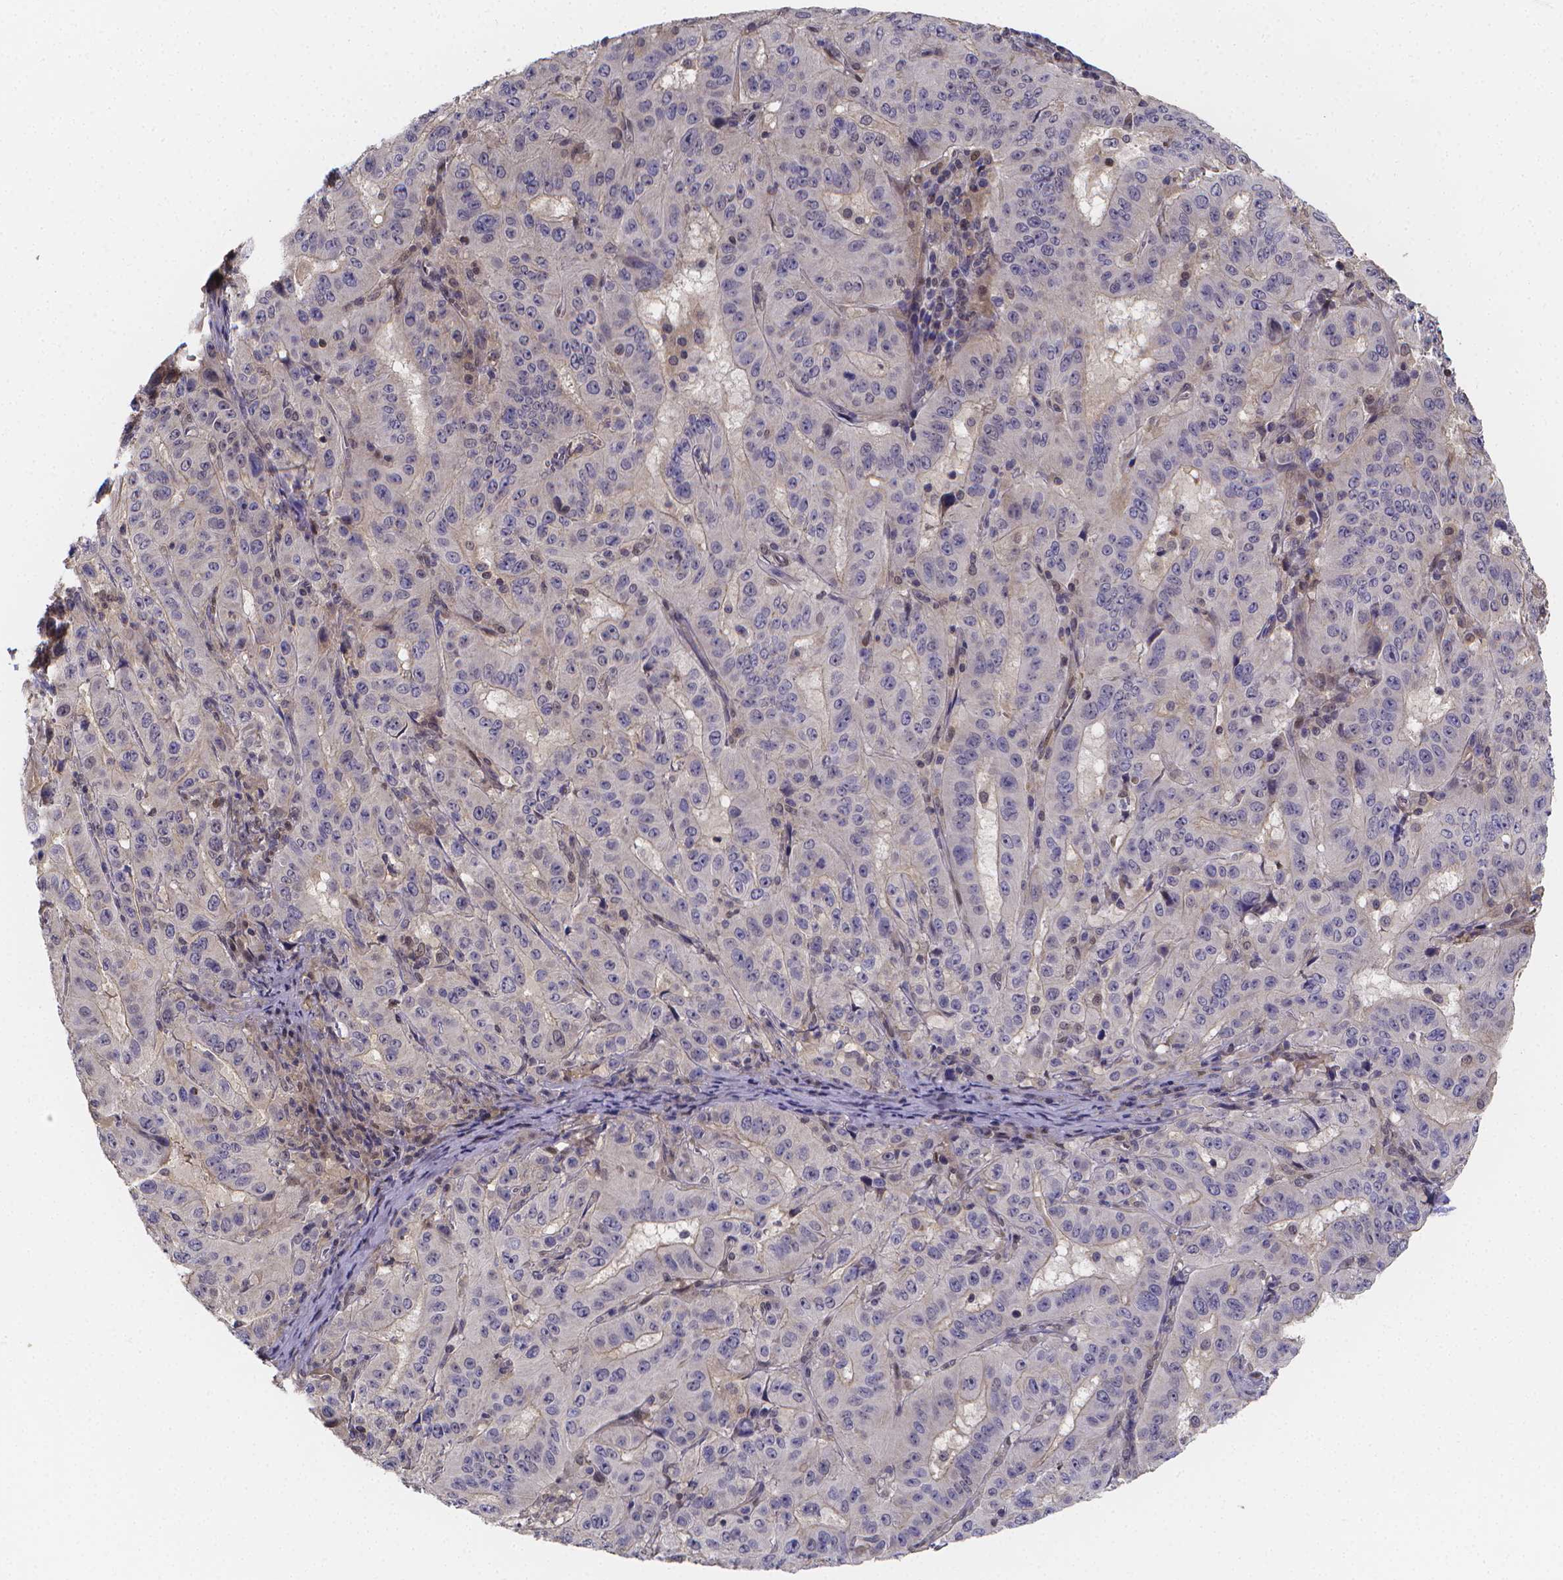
{"staining": {"intensity": "negative", "quantity": "none", "location": "none"}, "tissue": "pancreatic cancer", "cell_type": "Tumor cells", "image_type": "cancer", "snomed": [{"axis": "morphology", "description": "Adenocarcinoma, NOS"}, {"axis": "topography", "description": "Pancreas"}], "caption": "DAB immunohistochemical staining of pancreatic cancer exhibits no significant expression in tumor cells. Nuclei are stained in blue.", "gene": "PAH", "patient": {"sex": "male", "age": 63}}